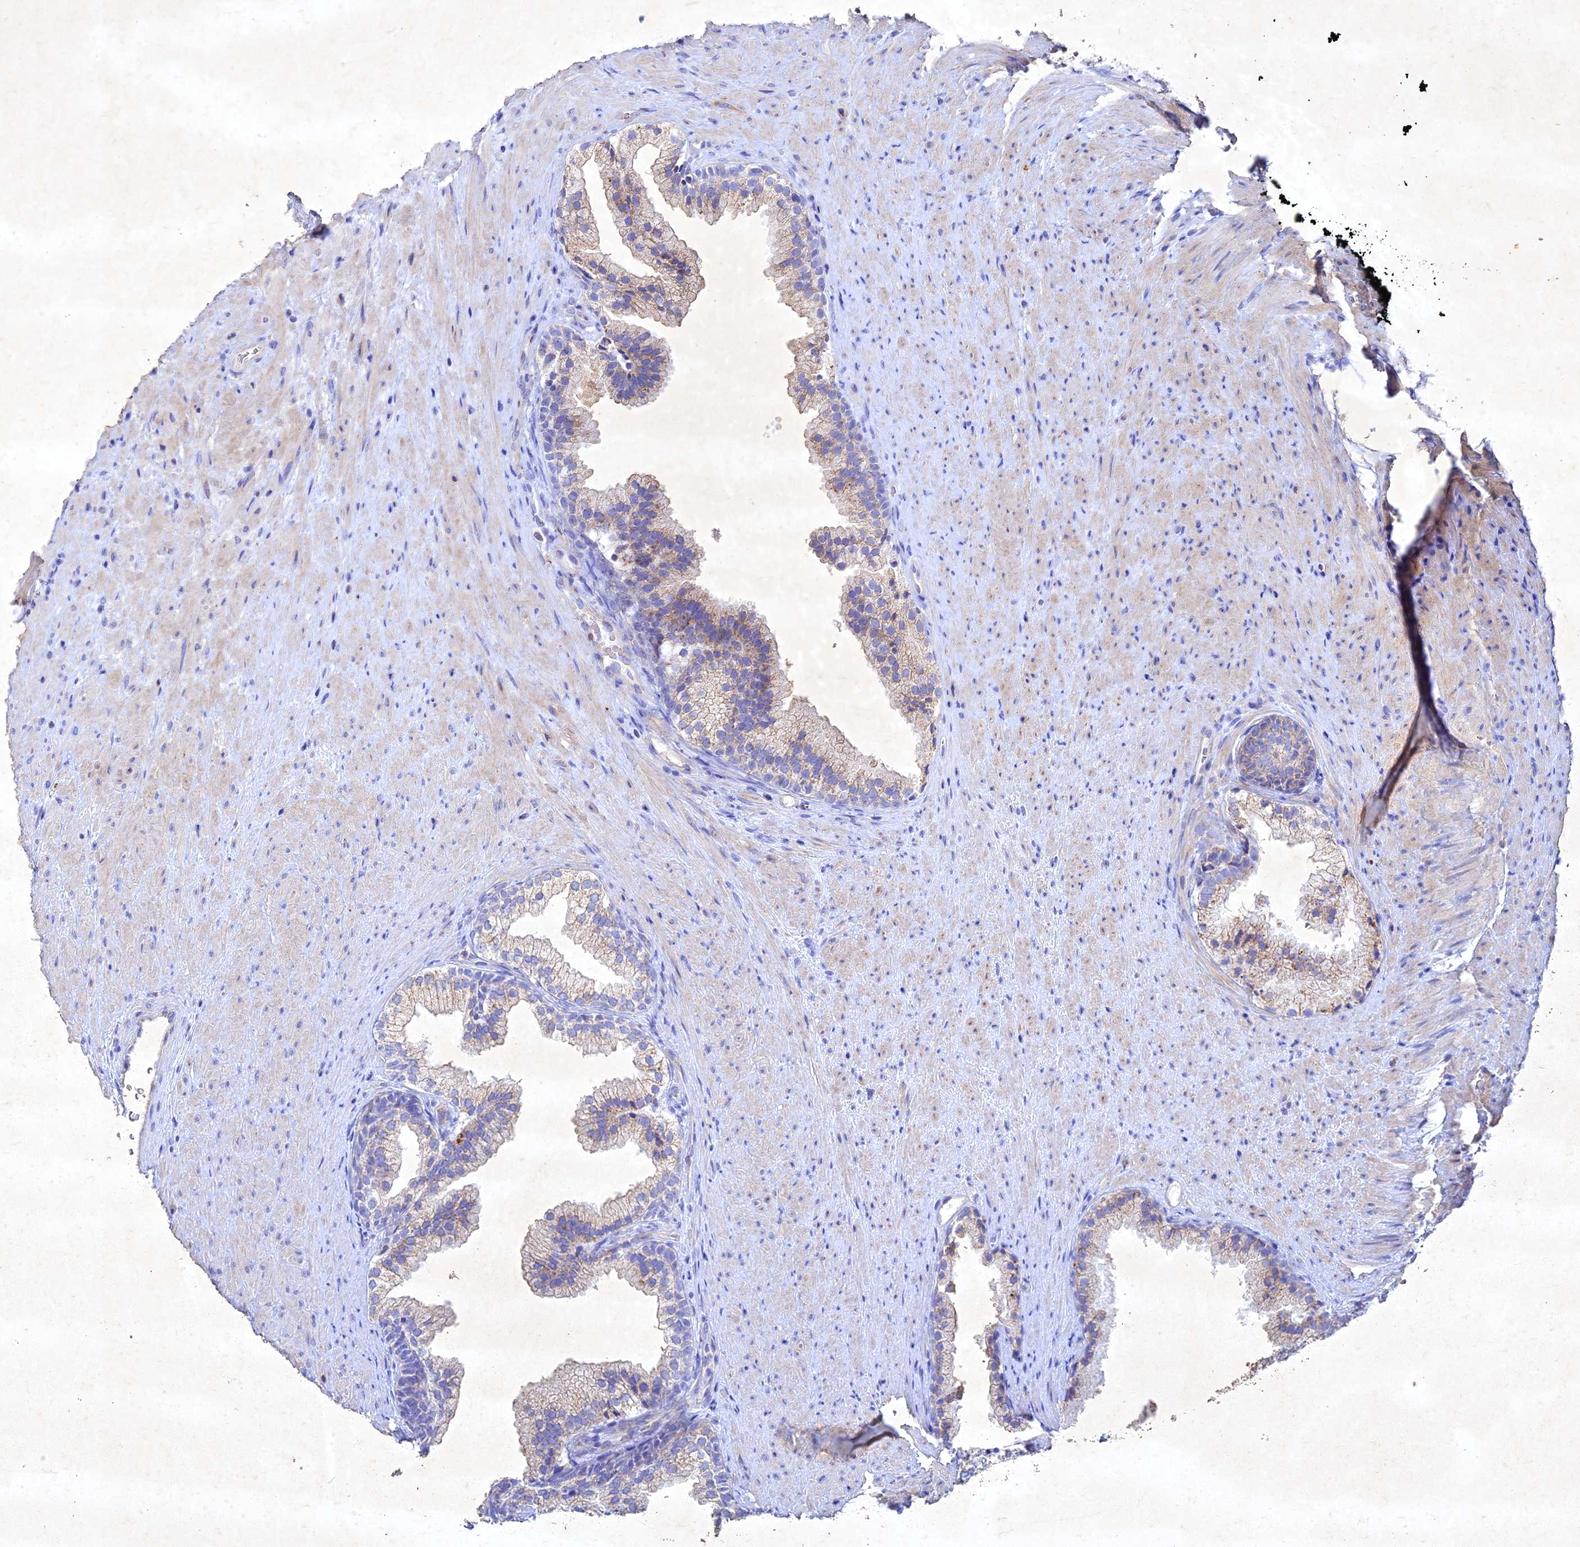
{"staining": {"intensity": "weak", "quantity": "25%-75%", "location": "cytoplasmic/membranous"}, "tissue": "prostate", "cell_type": "Glandular cells", "image_type": "normal", "snomed": [{"axis": "morphology", "description": "Normal tissue, NOS"}, {"axis": "topography", "description": "Prostate"}], "caption": "Brown immunohistochemical staining in unremarkable human prostate shows weak cytoplasmic/membranous expression in about 25%-75% of glandular cells.", "gene": "NDUFV1", "patient": {"sex": "male", "age": 76}}